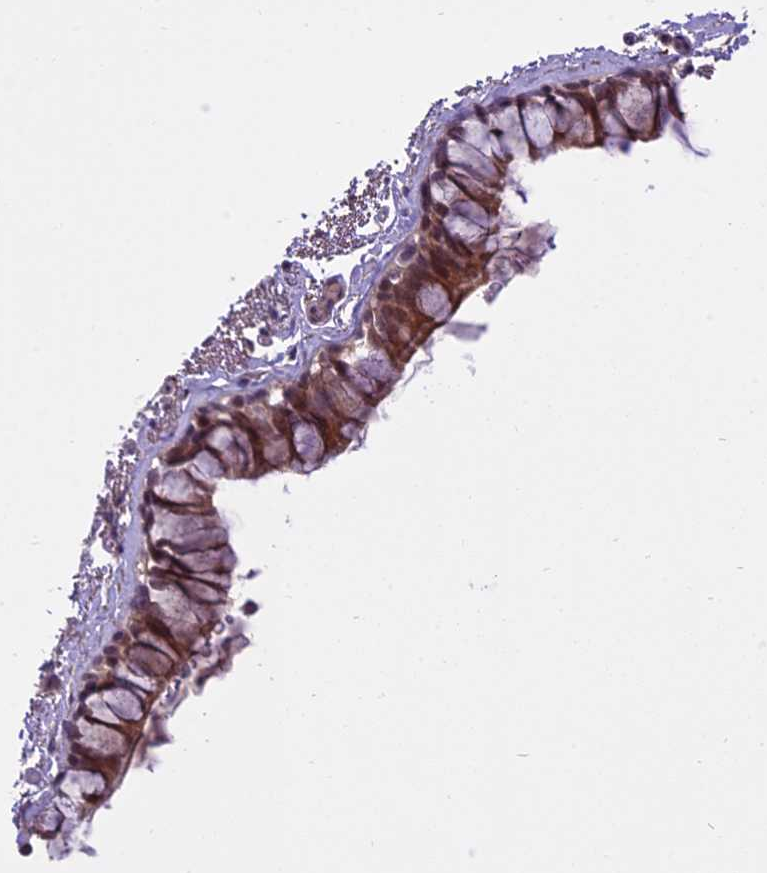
{"staining": {"intensity": "moderate", "quantity": ">75%", "location": "cytoplasmic/membranous"}, "tissue": "bronchus", "cell_type": "Respiratory epithelial cells", "image_type": "normal", "snomed": [{"axis": "morphology", "description": "Normal tissue, NOS"}, {"axis": "topography", "description": "Cartilage tissue"}], "caption": "The micrograph shows immunohistochemical staining of unremarkable bronchus. There is moderate cytoplasmic/membranous expression is identified in about >75% of respiratory epithelial cells.", "gene": "SPRED1", "patient": {"sex": "male", "age": 63}}